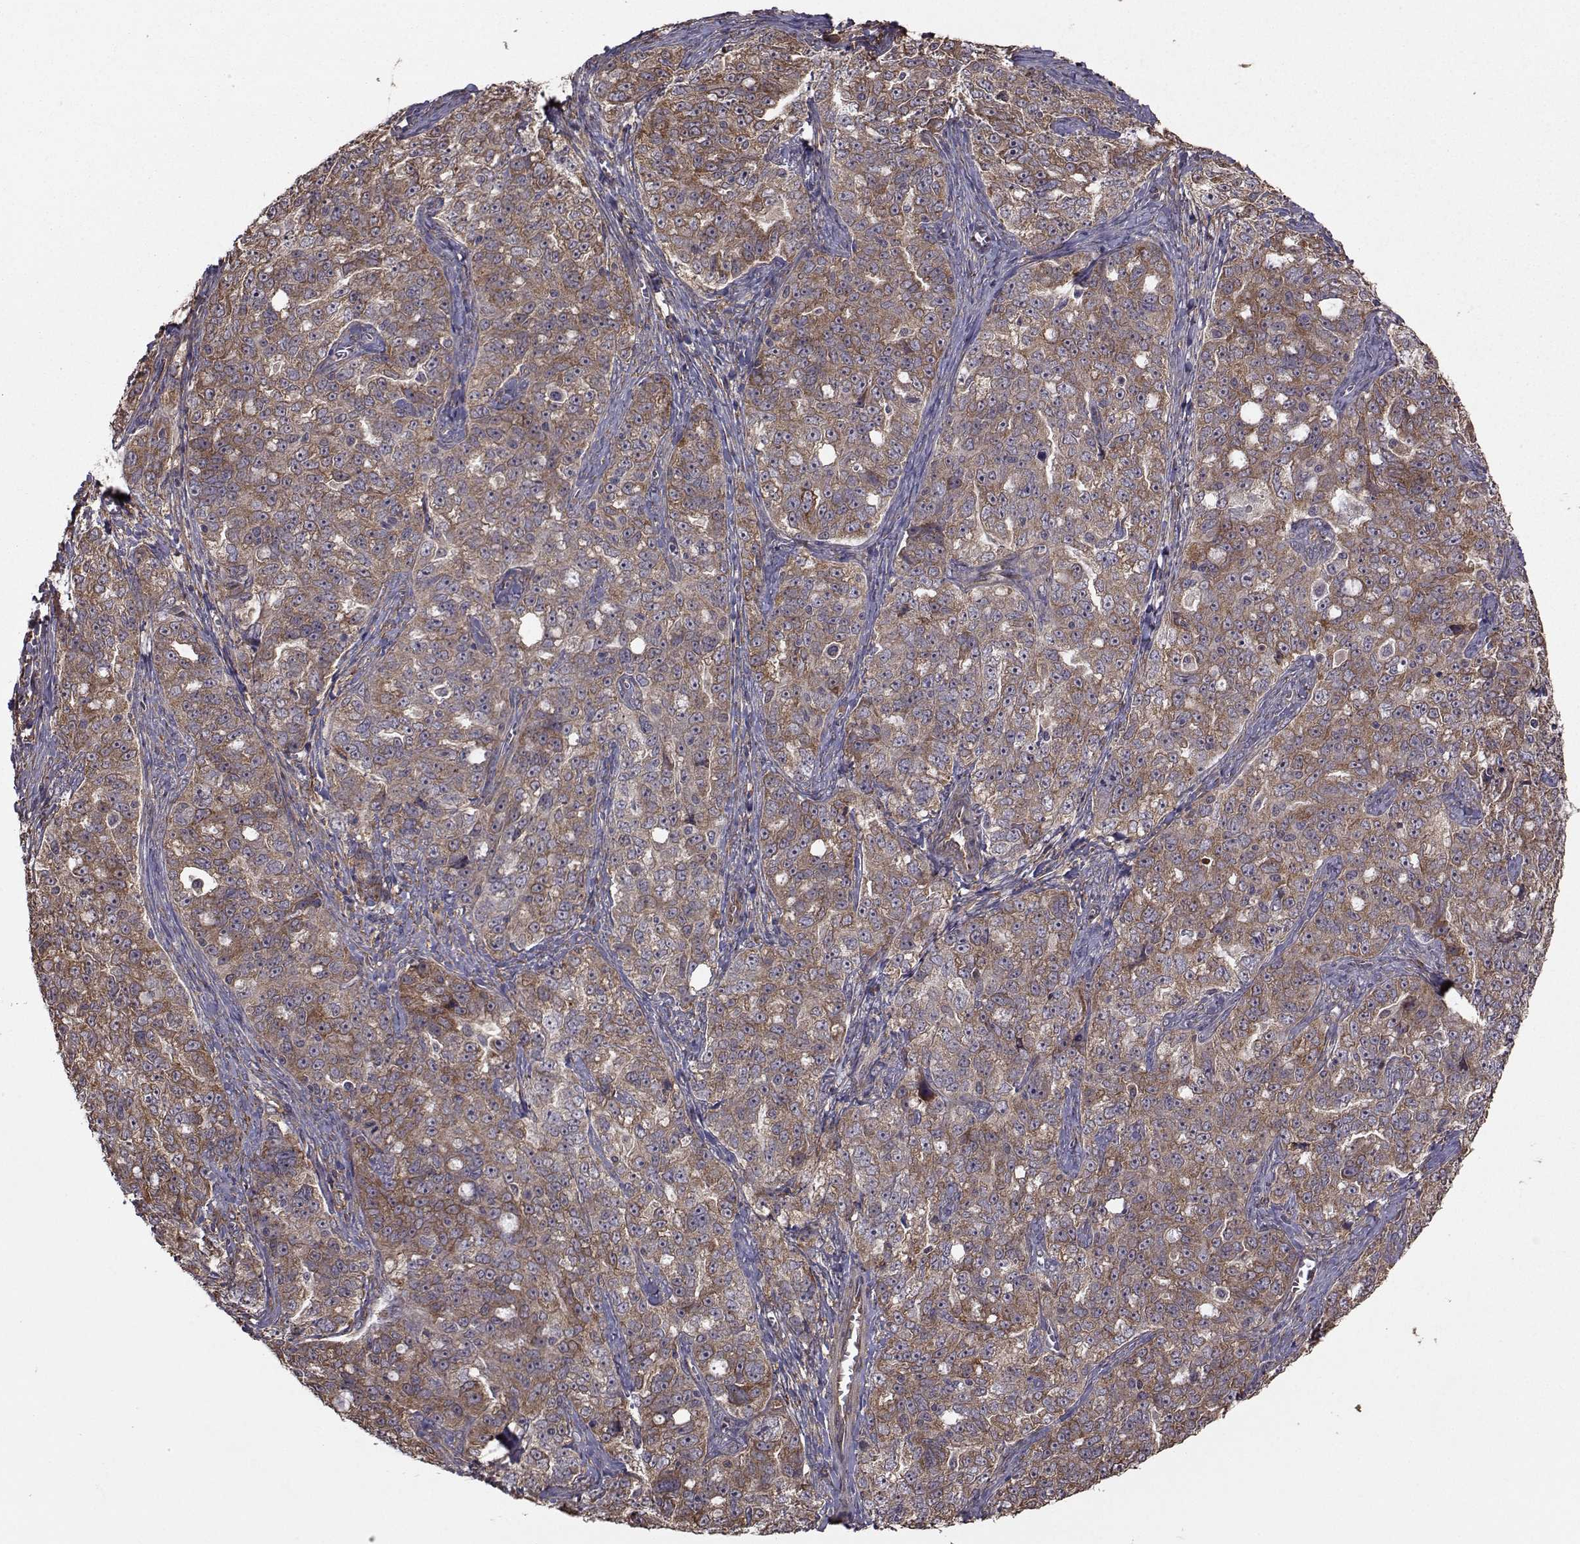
{"staining": {"intensity": "weak", "quantity": ">75%", "location": "cytoplasmic/membranous"}, "tissue": "ovarian cancer", "cell_type": "Tumor cells", "image_type": "cancer", "snomed": [{"axis": "morphology", "description": "Cystadenocarcinoma, serous, NOS"}, {"axis": "topography", "description": "Ovary"}], "caption": "IHC (DAB (3,3'-diaminobenzidine)) staining of human ovarian serous cystadenocarcinoma displays weak cytoplasmic/membranous protein staining in approximately >75% of tumor cells.", "gene": "TRIP10", "patient": {"sex": "female", "age": 51}}